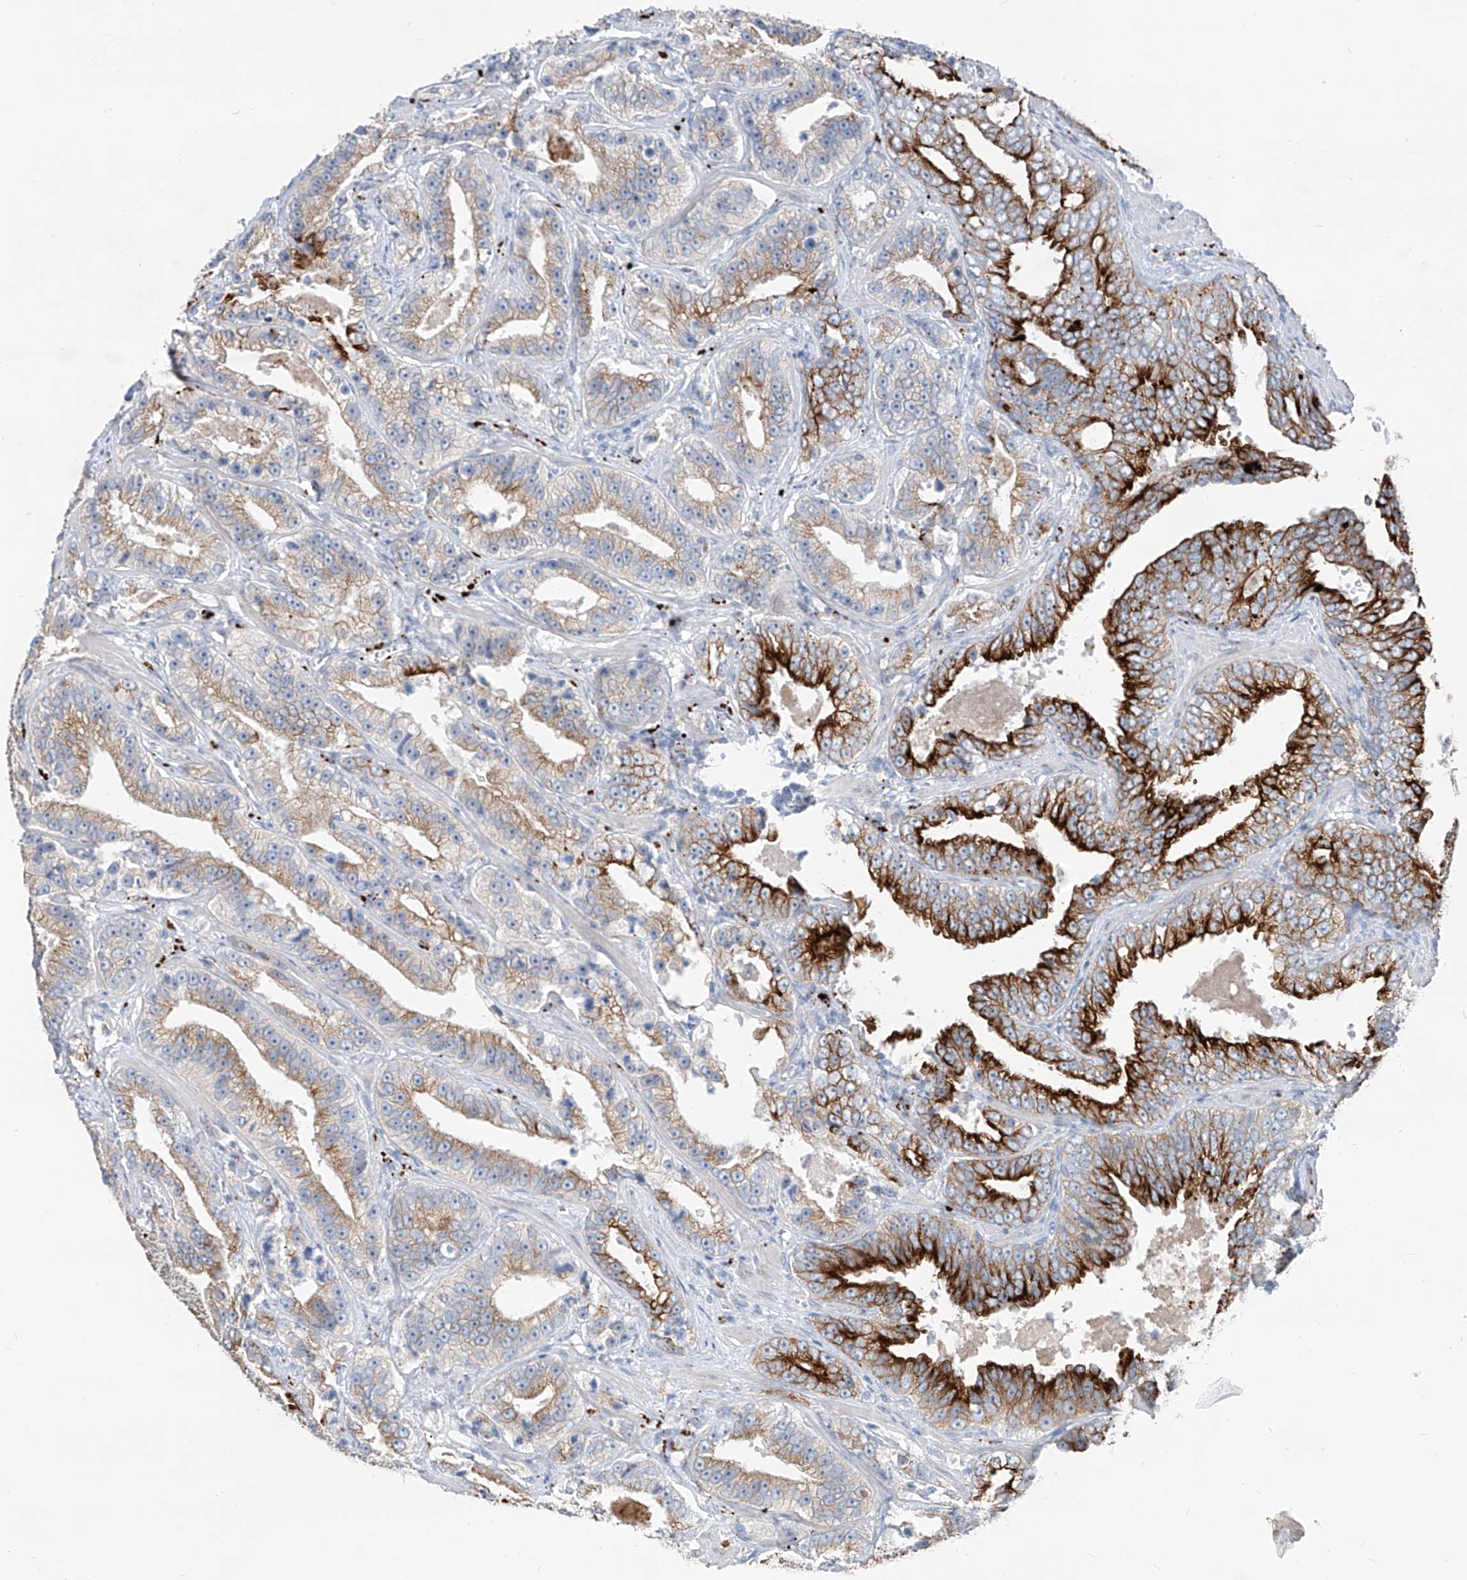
{"staining": {"intensity": "strong", "quantity": "25%-75%", "location": "cytoplasmic/membranous"}, "tissue": "prostate cancer", "cell_type": "Tumor cells", "image_type": "cancer", "snomed": [{"axis": "morphology", "description": "Adenocarcinoma, High grade"}, {"axis": "topography", "description": "Prostate"}], "caption": "Tumor cells reveal high levels of strong cytoplasmic/membranous staining in about 25%-75% of cells in prostate adenocarcinoma (high-grade).", "gene": "GPR137C", "patient": {"sex": "male", "age": 62}}